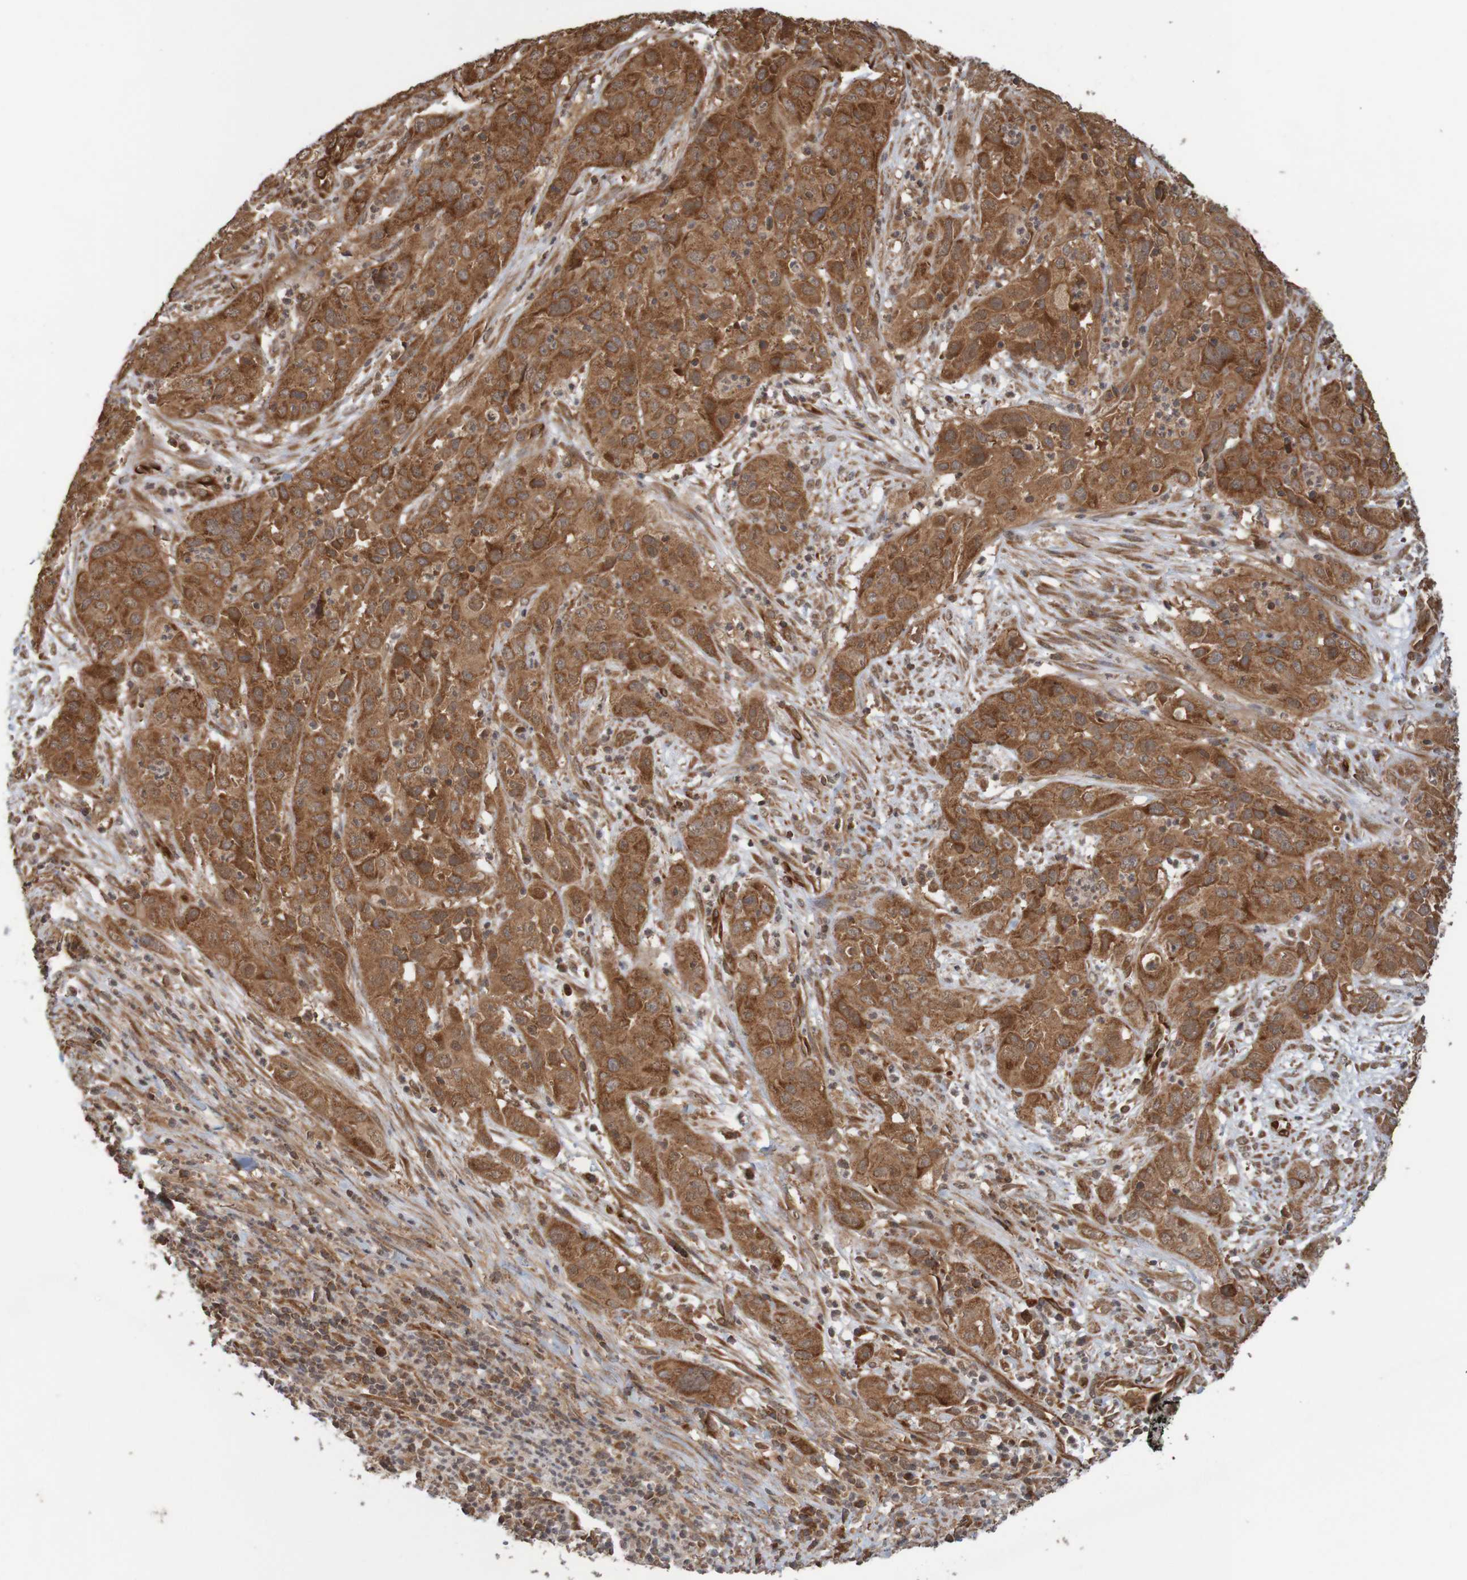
{"staining": {"intensity": "strong", "quantity": ">75%", "location": "cytoplasmic/membranous"}, "tissue": "cervical cancer", "cell_type": "Tumor cells", "image_type": "cancer", "snomed": [{"axis": "morphology", "description": "Squamous cell carcinoma, NOS"}, {"axis": "topography", "description": "Cervix"}], "caption": "Strong cytoplasmic/membranous staining is appreciated in approximately >75% of tumor cells in squamous cell carcinoma (cervical). (Stains: DAB in brown, nuclei in blue, Microscopy: brightfield microscopy at high magnification).", "gene": "MRPL52", "patient": {"sex": "female", "age": 32}}